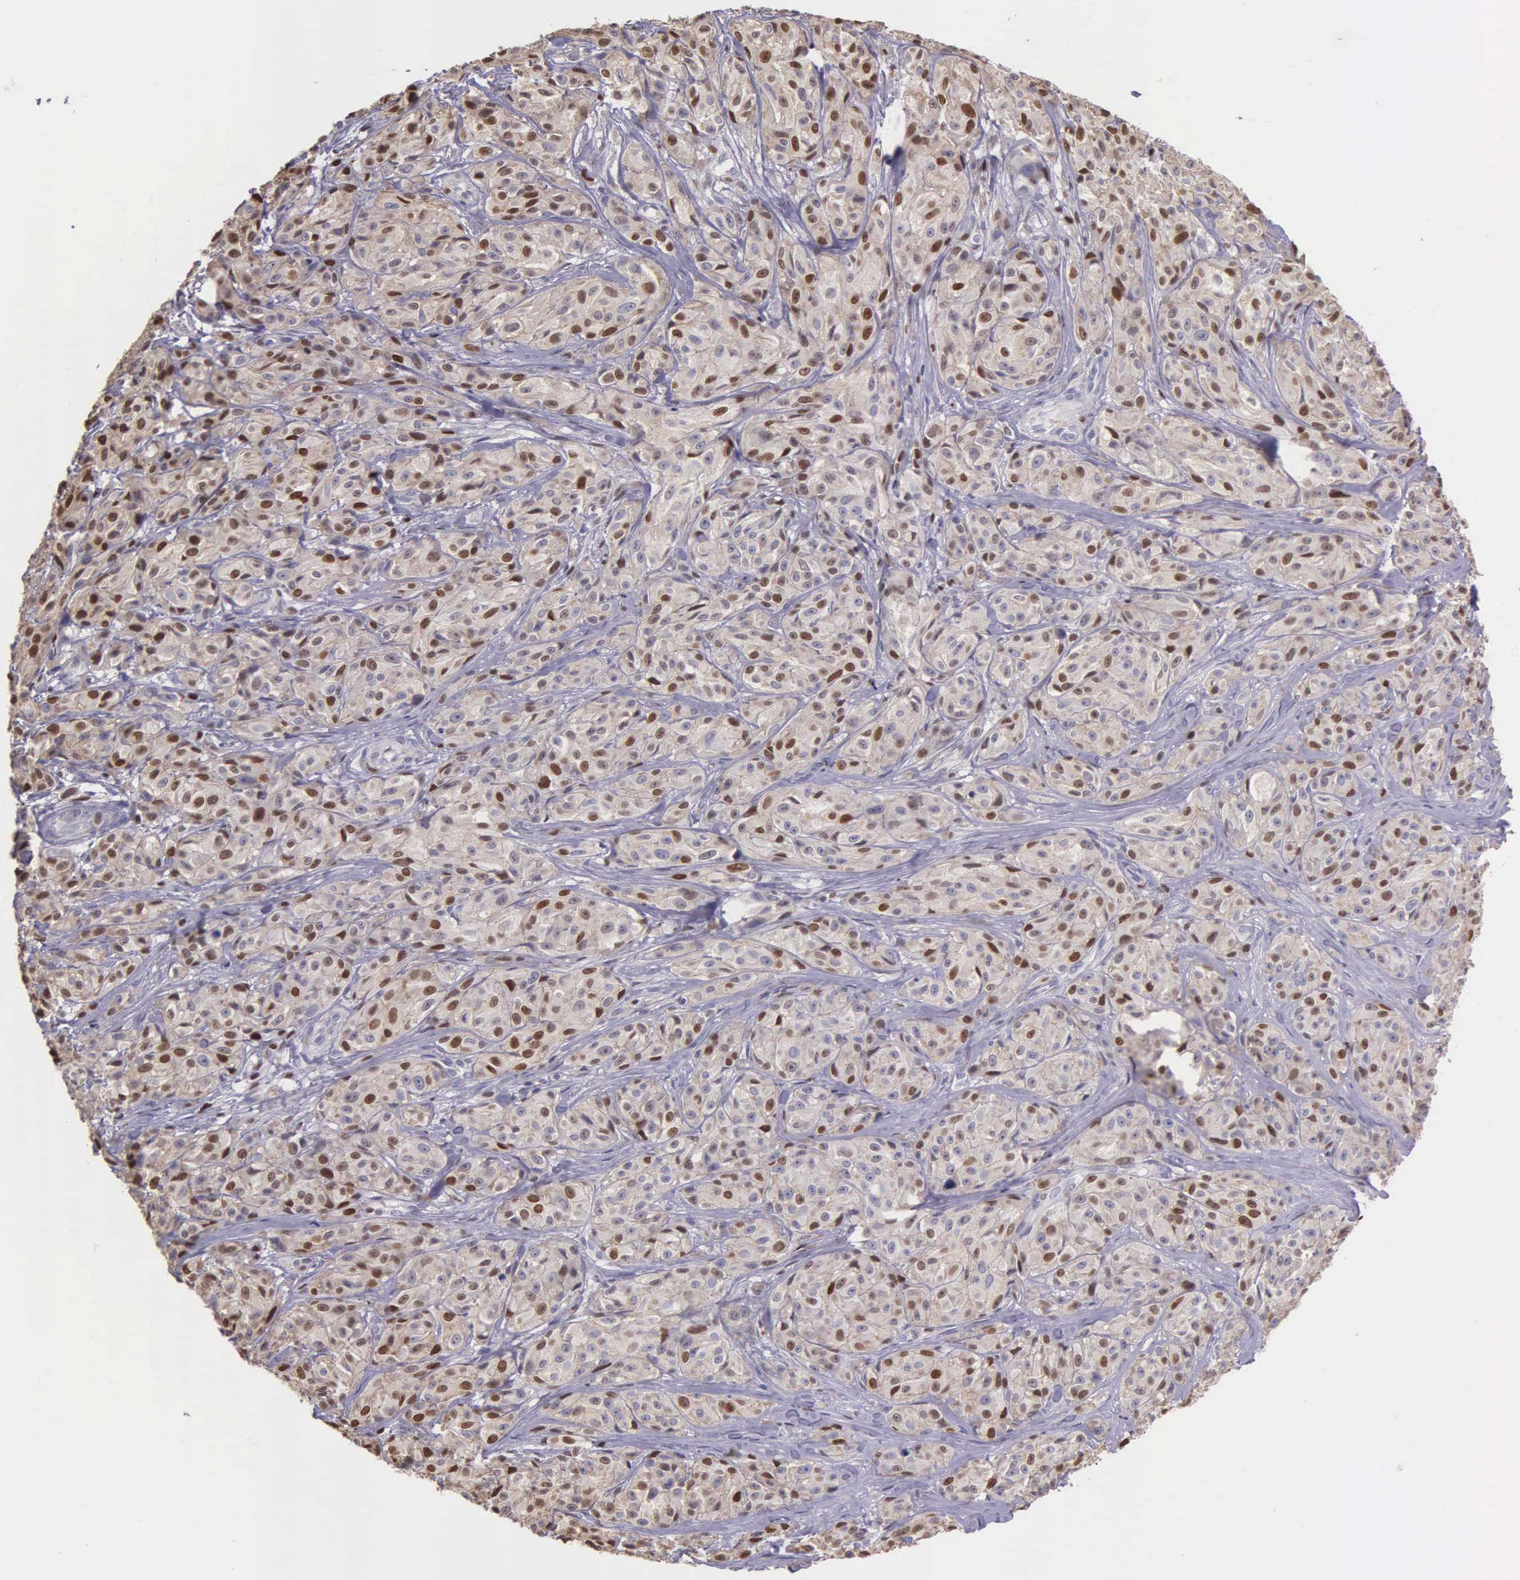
{"staining": {"intensity": "moderate", "quantity": "<25%", "location": "nuclear"}, "tissue": "melanoma", "cell_type": "Tumor cells", "image_type": "cancer", "snomed": [{"axis": "morphology", "description": "Malignant melanoma, NOS"}, {"axis": "topography", "description": "Skin"}], "caption": "This is a photomicrograph of IHC staining of malignant melanoma, which shows moderate positivity in the nuclear of tumor cells.", "gene": "MCM5", "patient": {"sex": "male", "age": 56}}